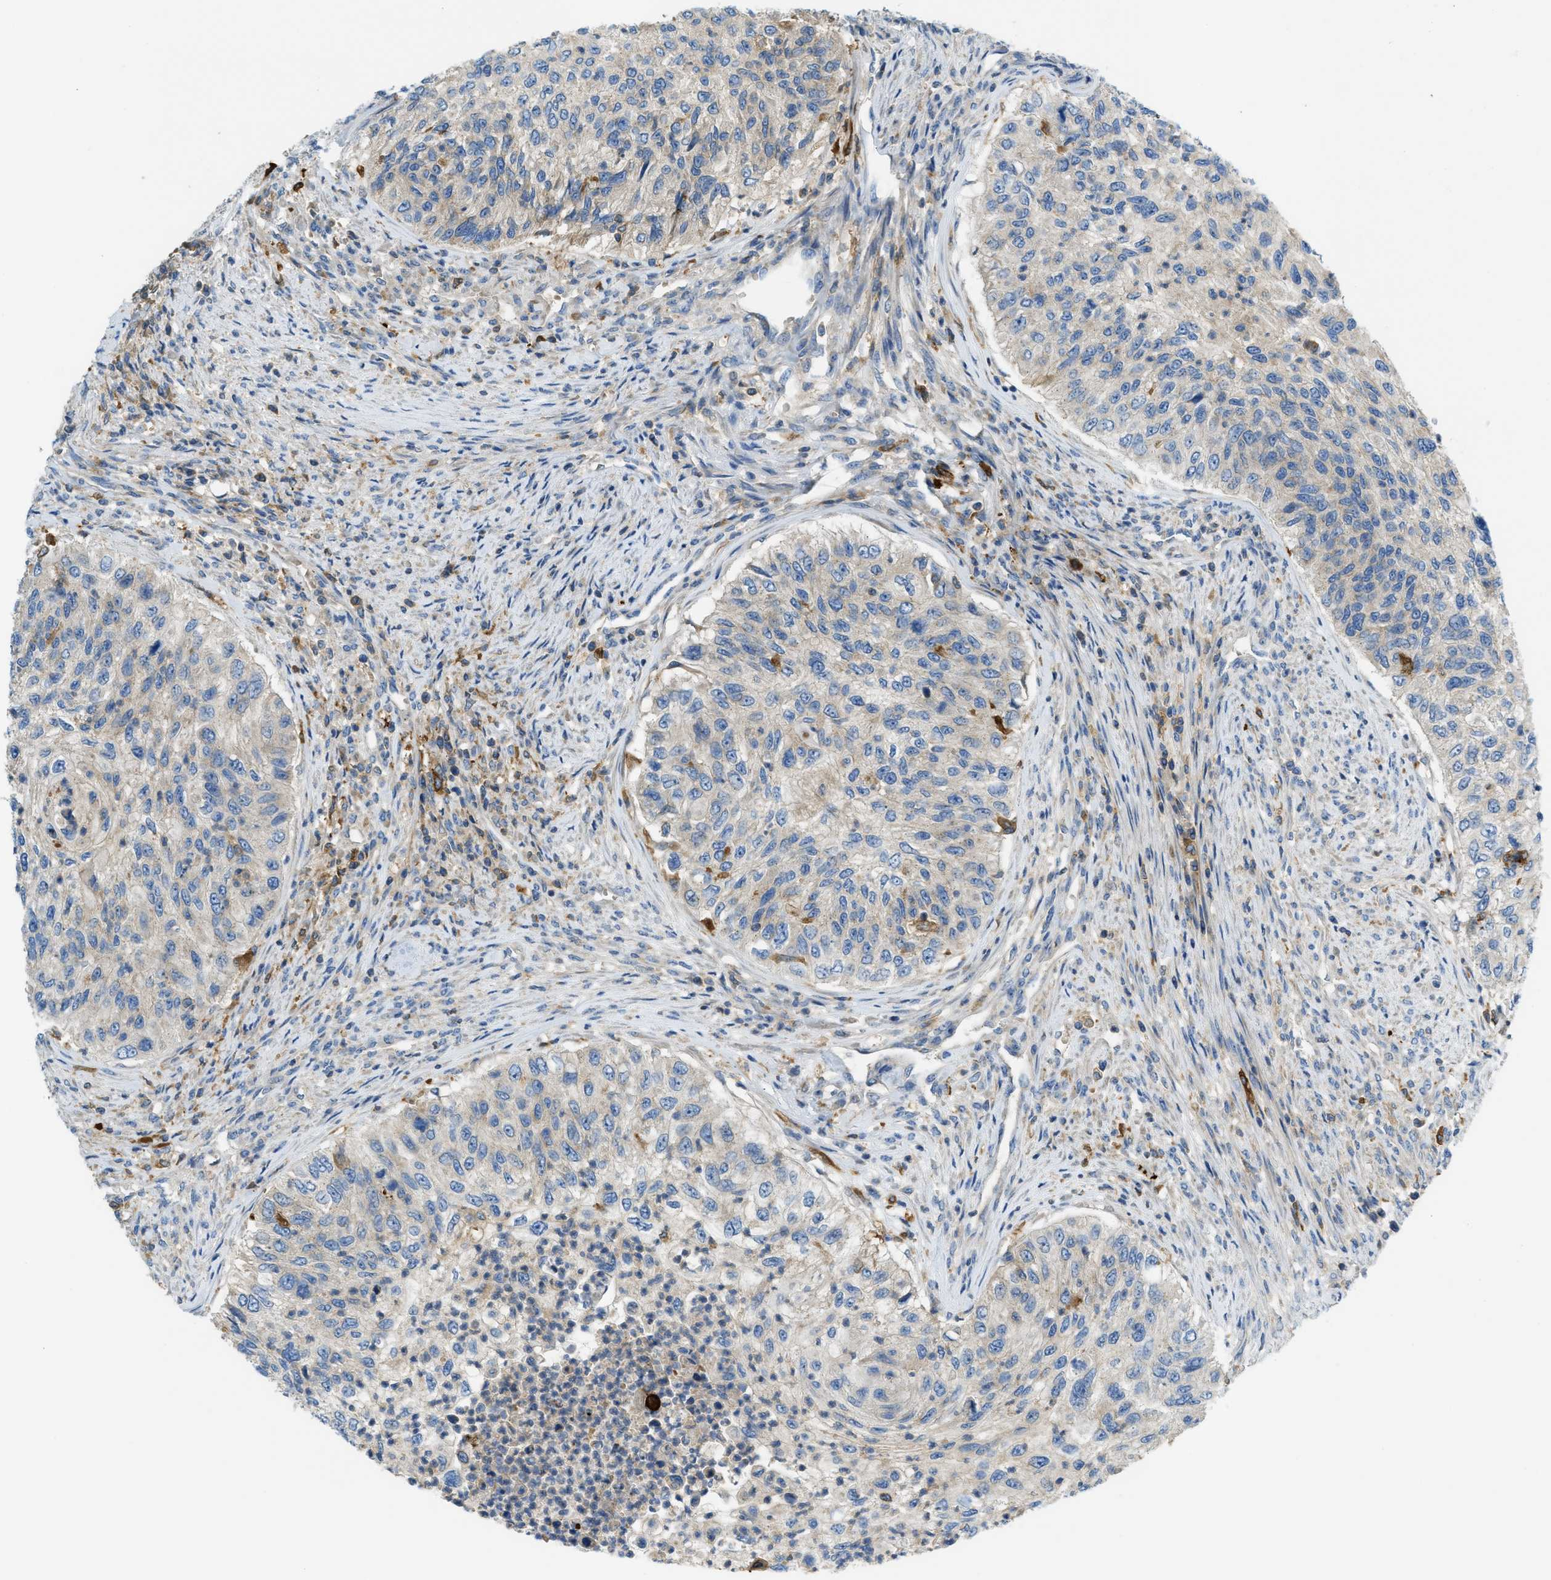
{"staining": {"intensity": "negative", "quantity": "none", "location": "none"}, "tissue": "urothelial cancer", "cell_type": "Tumor cells", "image_type": "cancer", "snomed": [{"axis": "morphology", "description": "Urothelial carcinoma, High grade"}, {"axis": "topography", "description": "Urinary bladder"}], "caption": "Immunohistochemistry (IHC) micrograph of human urothelial cancer stained for a protein (brown), which reveals no expression in tumor cells.", "gene": "RFFL", "patient": {"sex": "female", "age": 60}}